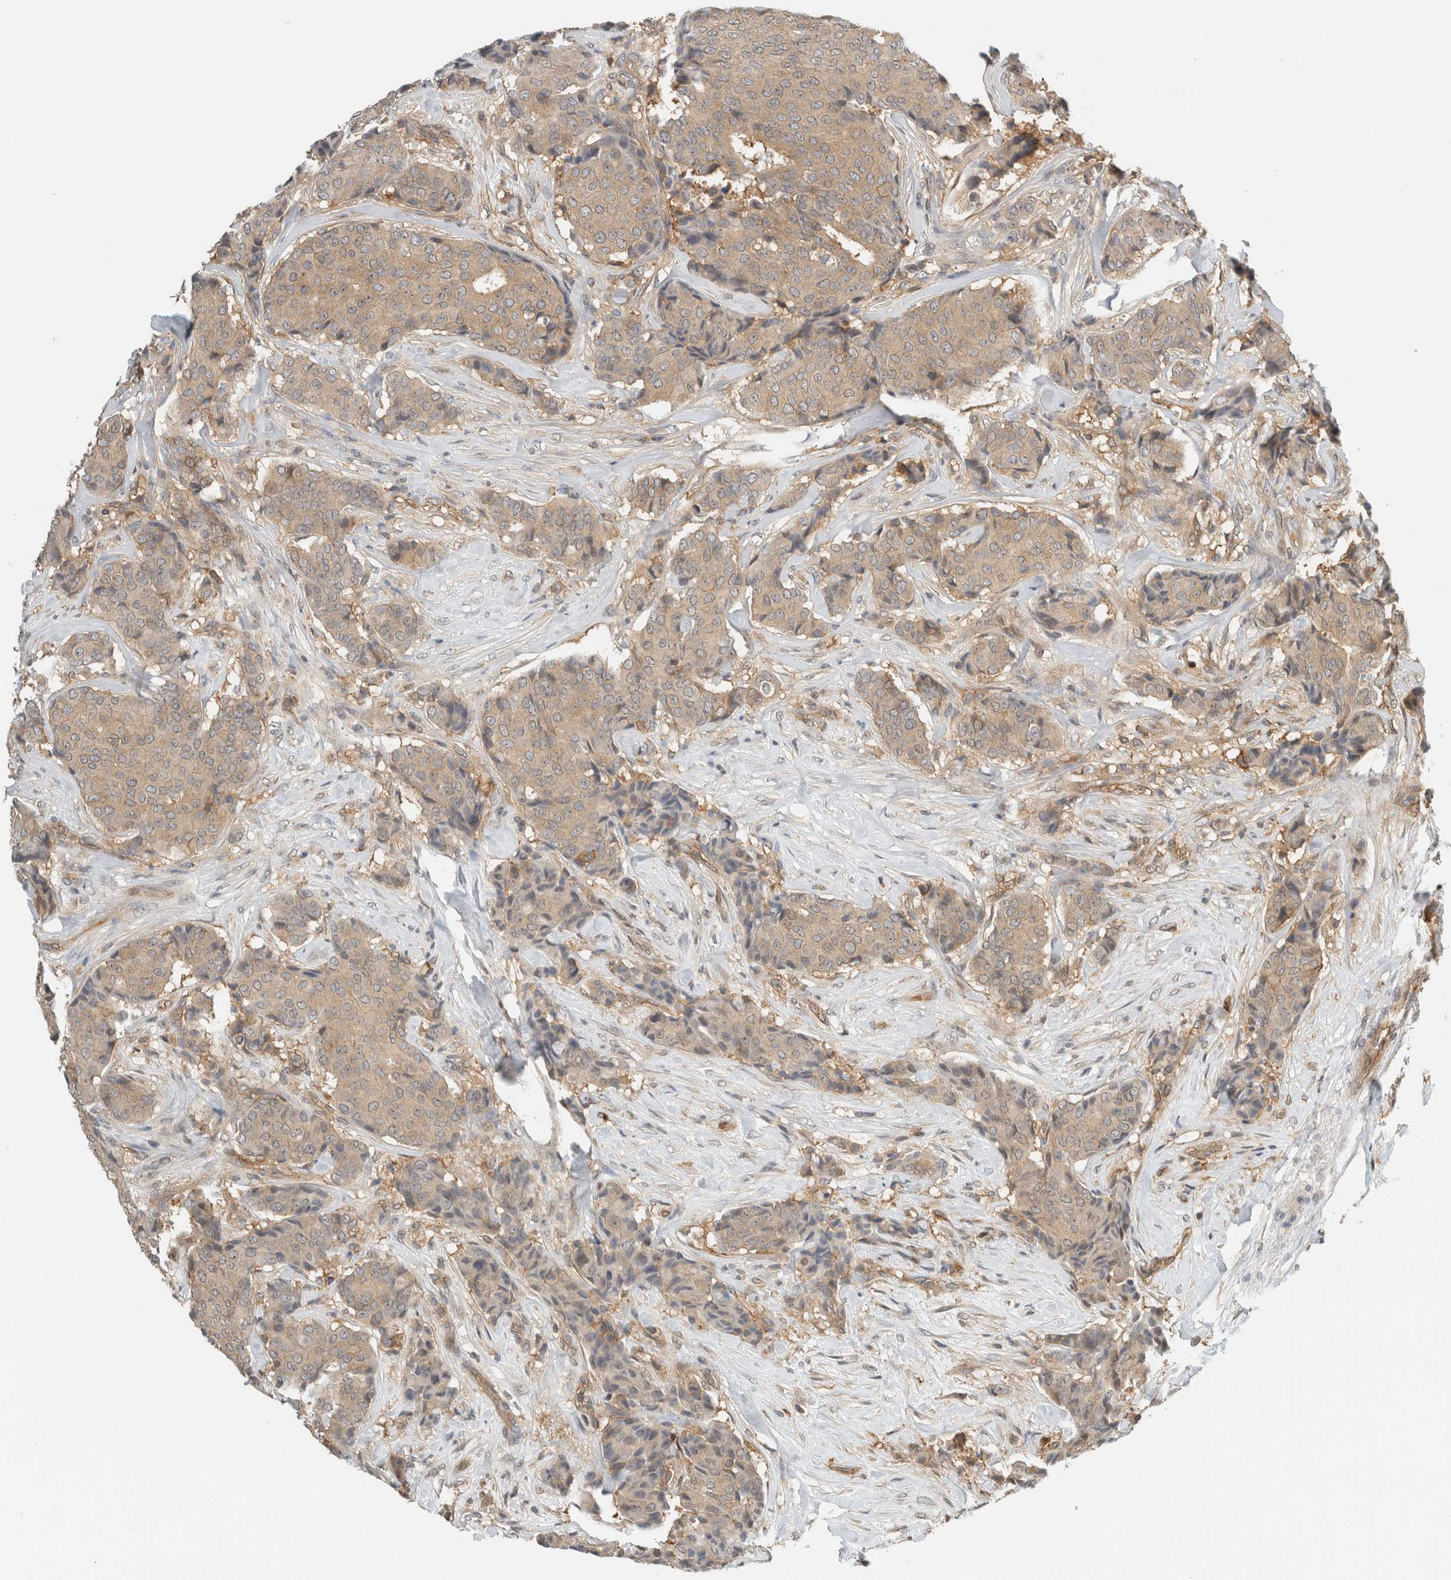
{"staining": {"intensity": "weak", "quantity": "<25%", "location": "cytoplasmic/membranous"}, "tissue": "breast cancer", "cell_type": "Tumor cells", "image_type": "cancer", "snomed": [{"axis": "morphology", "description": "Duct carcinoma"}, {"axis": "topography", "description": "Breast"}], "caption": "A micrograph of invasive ductal carcinoma (breast) stained for a protein displays no brown staining in tumor cells. The staining is performed using DAB (3,3'-diaminobenzidine) brown chromogen with nuclei counter-stained in using hematoxylin.", "gene": "PFDN4", "patient": {"sex": "female", "age": 75}}